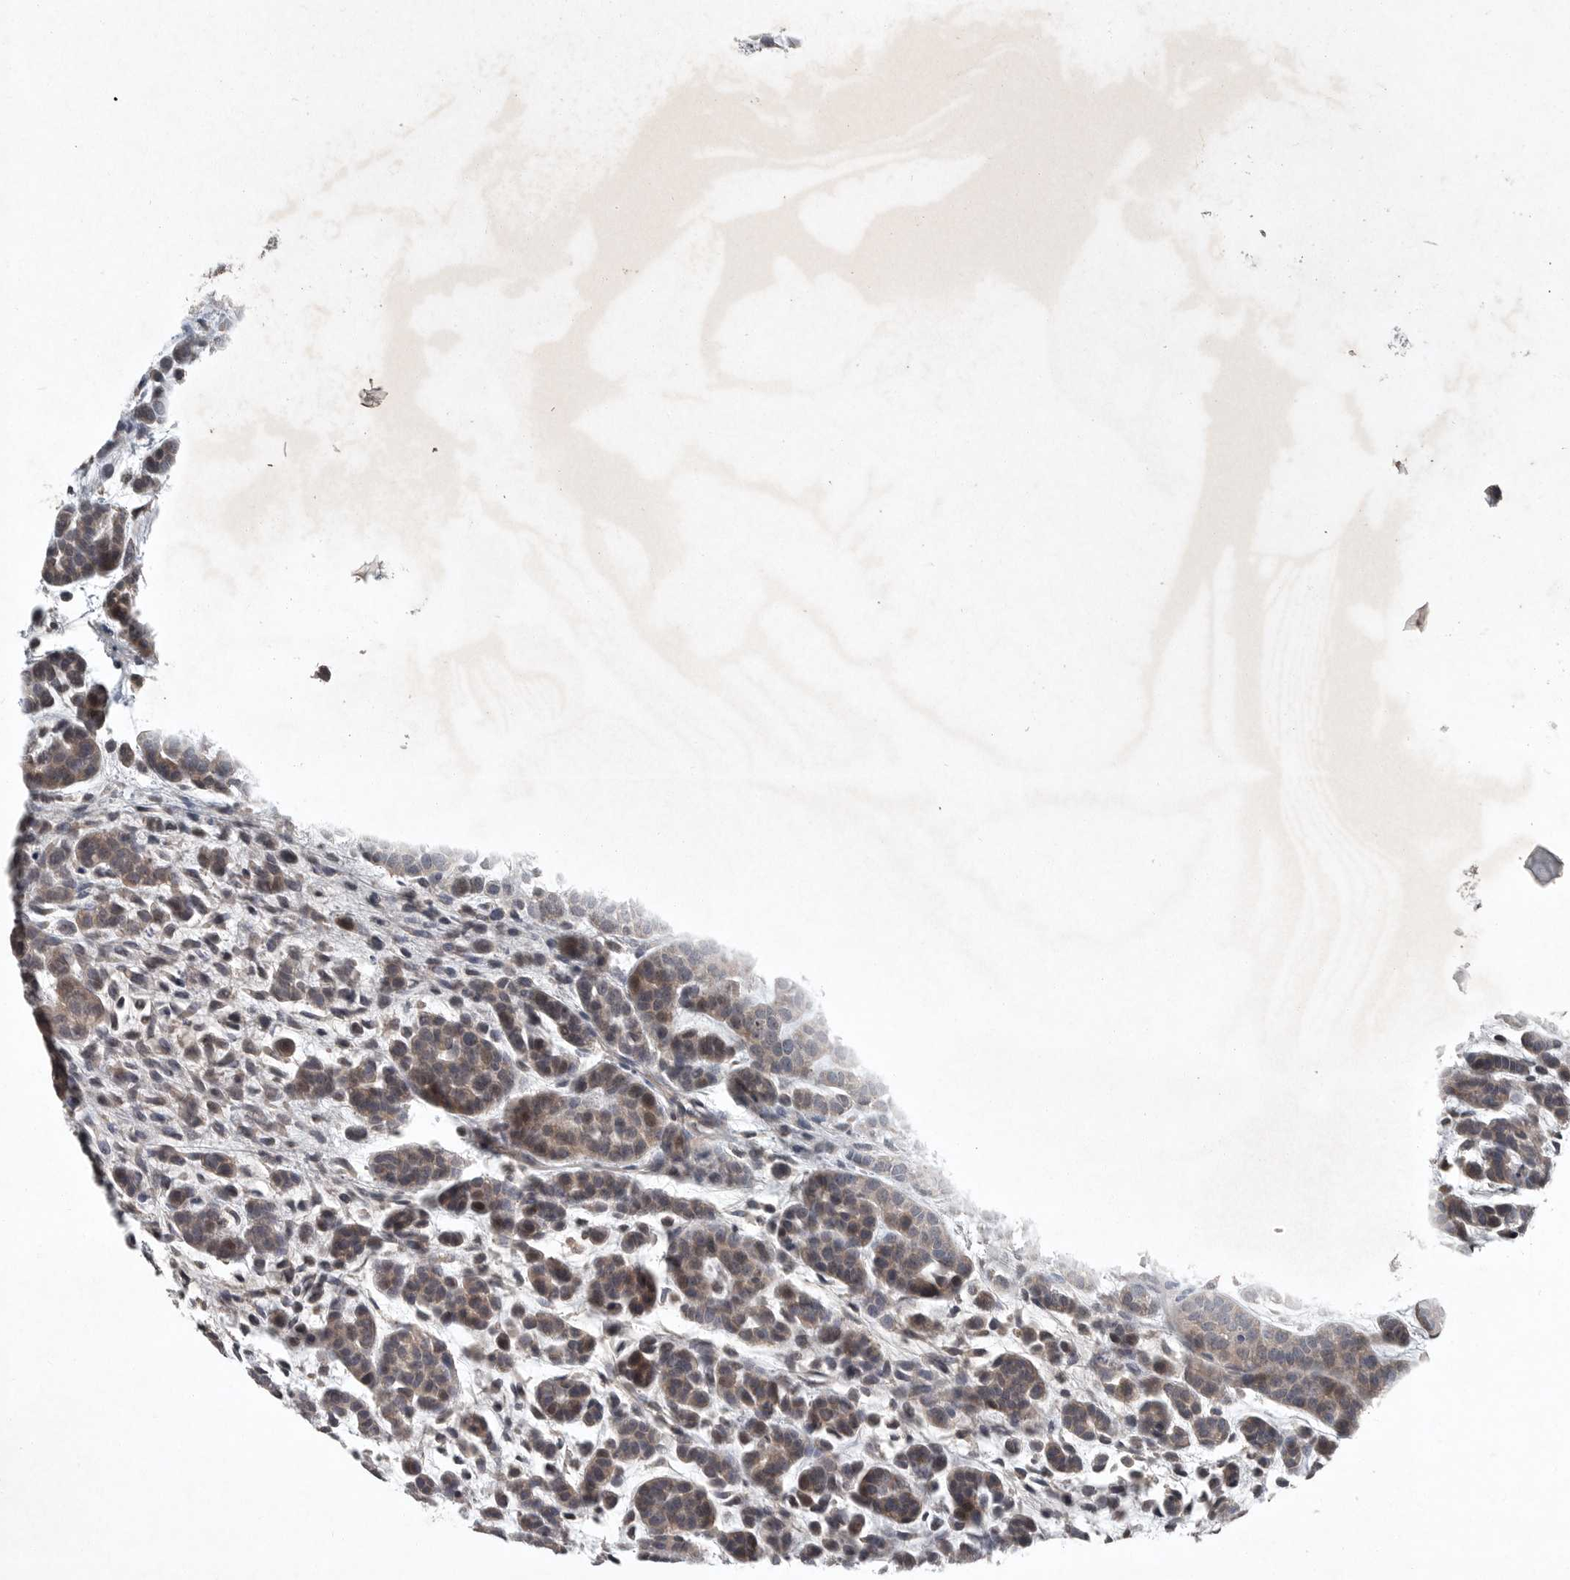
{"staining": {"intensity": "weak", "quantity": ">75%", "location": "cytoplasmic/membranous"}, "tissue": "head and neck cancer", "cell_type": "Tumor cells", "image_type": "cancer", "snomed": [{"axis": "morphology", "description": "Adenocarcinoma, NOS"}, {"axis": "morphology", "description": "Adenoma, NOS"}, {"axis": "topography", "description": "Head-Neck"}], "caption": "Immunohistochemistry (IHC) image of human head and neck cancer stained for a protein (brown), which reveals low levels of weak cytoplasmic/membranous expression in approximately >75% of tumor cells.", "gene": "SCP2", "patient": {"sex": "female", "age": 55}}